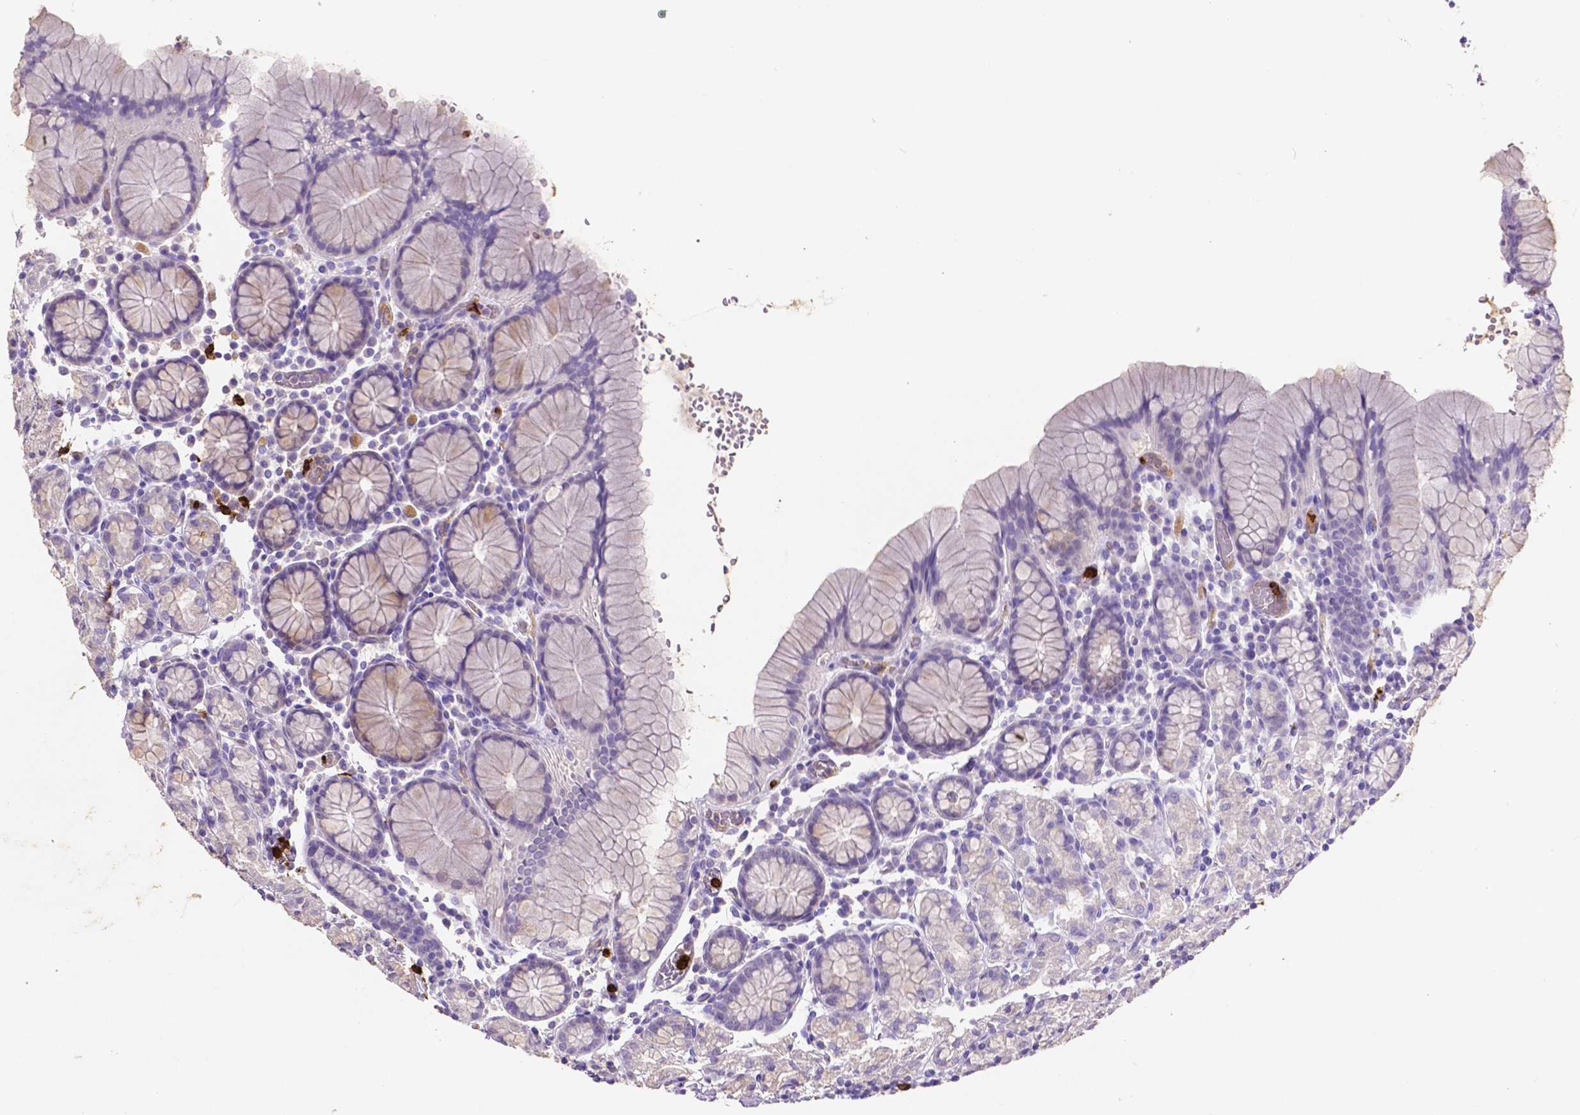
{"staining": {"intensity": "negative", "quantity": "none", "location": "none"}, "tissue": "stomach", "cell_type": "Glandular cells", "image_type": "normal", "snomed": [{"axis": "morphology", "description": "Normal tissue, NOS"}, {"axis": "topography", "description": "Stomach, upper"}, {"axis": "topography", "description": "Stomach"}], "caption": "The histopathology image exhibits no staining of glandular cells in benign stomach.", "gene": "MMP9", "patient": {"sex": "male", "age": 62}}